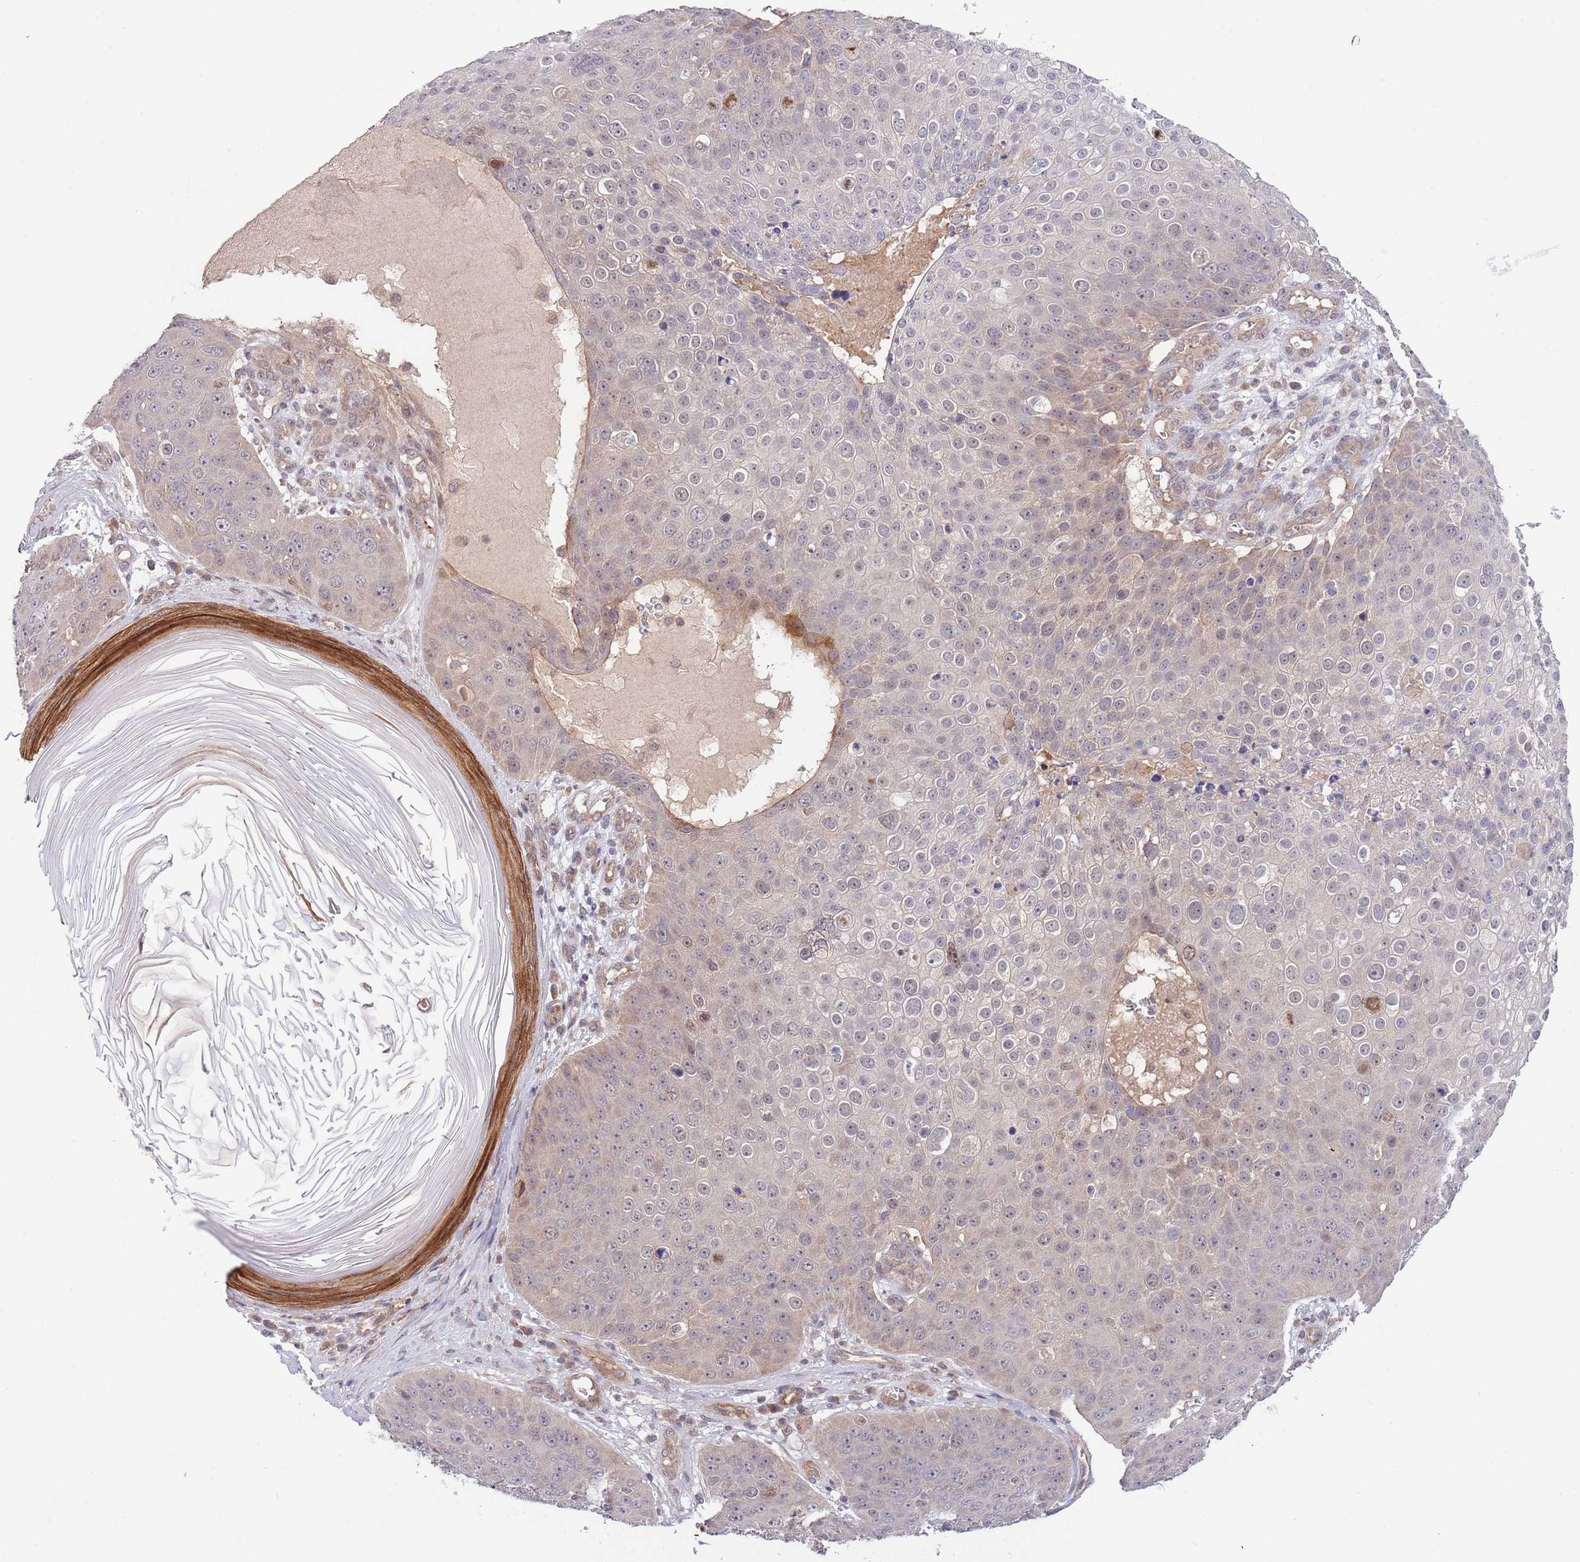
{"staining": {"intensity": "negative", "quantity": "none", "location": "none"}, "tissue": "skin cancer", "cell_type": "Tumor cells", "image_type": "cancer", "snomed": [{"axis": "morphology", "description": "Squamous cell carcinoma, NOS"}, {"axis": "topography", "description": "Skin"}], "caption": "This photomicrograph is of skin squamous cell carcinoma stained with immunohistochemistry to label a protein in brown with the nuclei are counter-stained blue. There is no positivity in tumor cells.", "gene": "PRR16", "patient": {"sex": "male", "age": 71}}